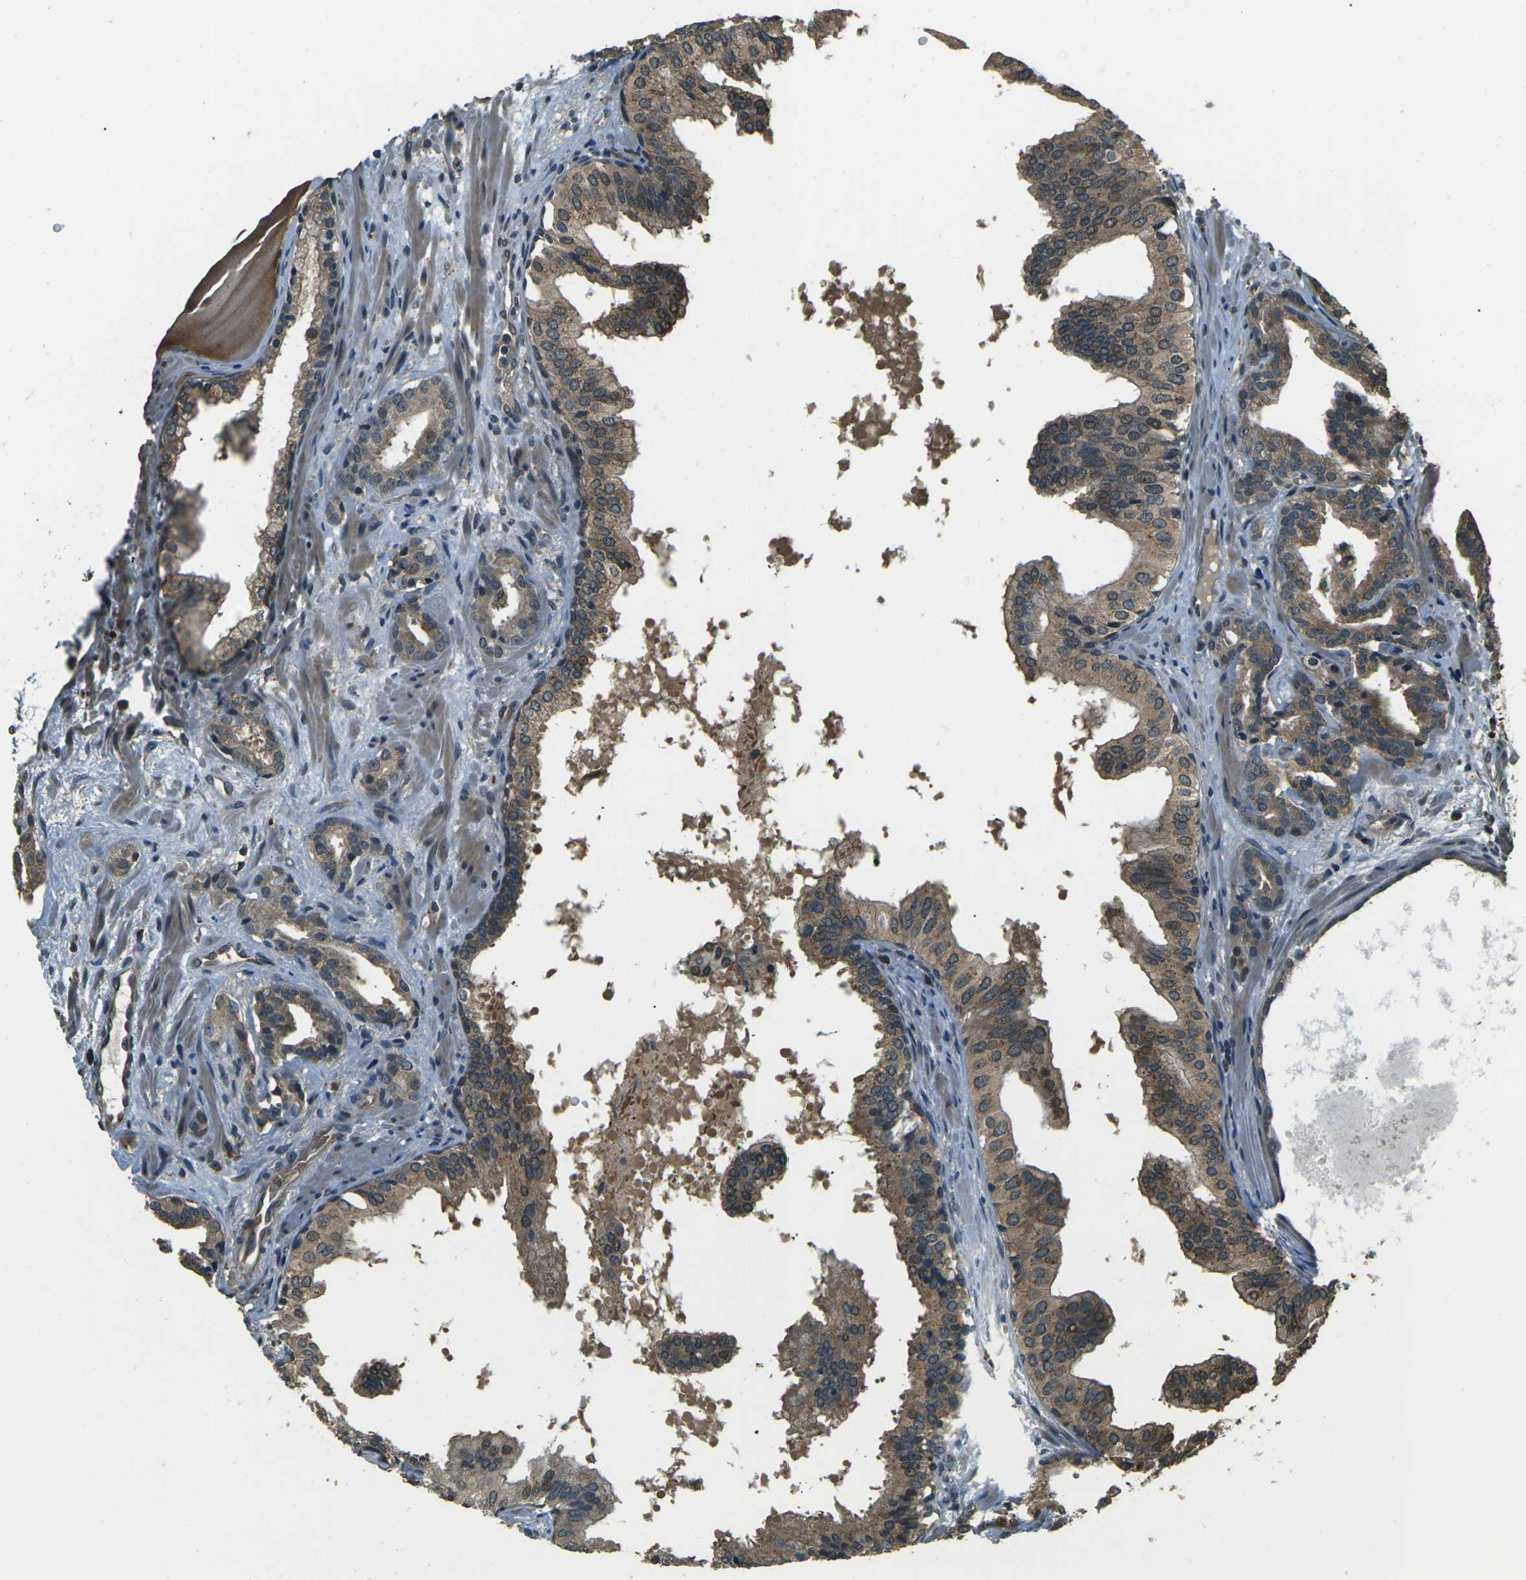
{"staining": {"intensity": "moderate", "quantity": ">75%", "location": "cytoplasmic/membranous"}, "tissue": "prostate cancer", "cell_type": "Tumor cells", "image_type": "cancer", "snomed": [{"axis": "morphology", "description": "Adenocarcinoma, Low grade"}, {"axis": "topography", "description": "Prostate"}], "caption": "Prostate low-grade adenocarcinoma stained for a protein (brown) exhibits moderate cytoplasmic/membranous positive positivity in approximately >75% of tumor cells.", "gene": "TOR1A", "patient": {"sex": "male", "age": 63}}